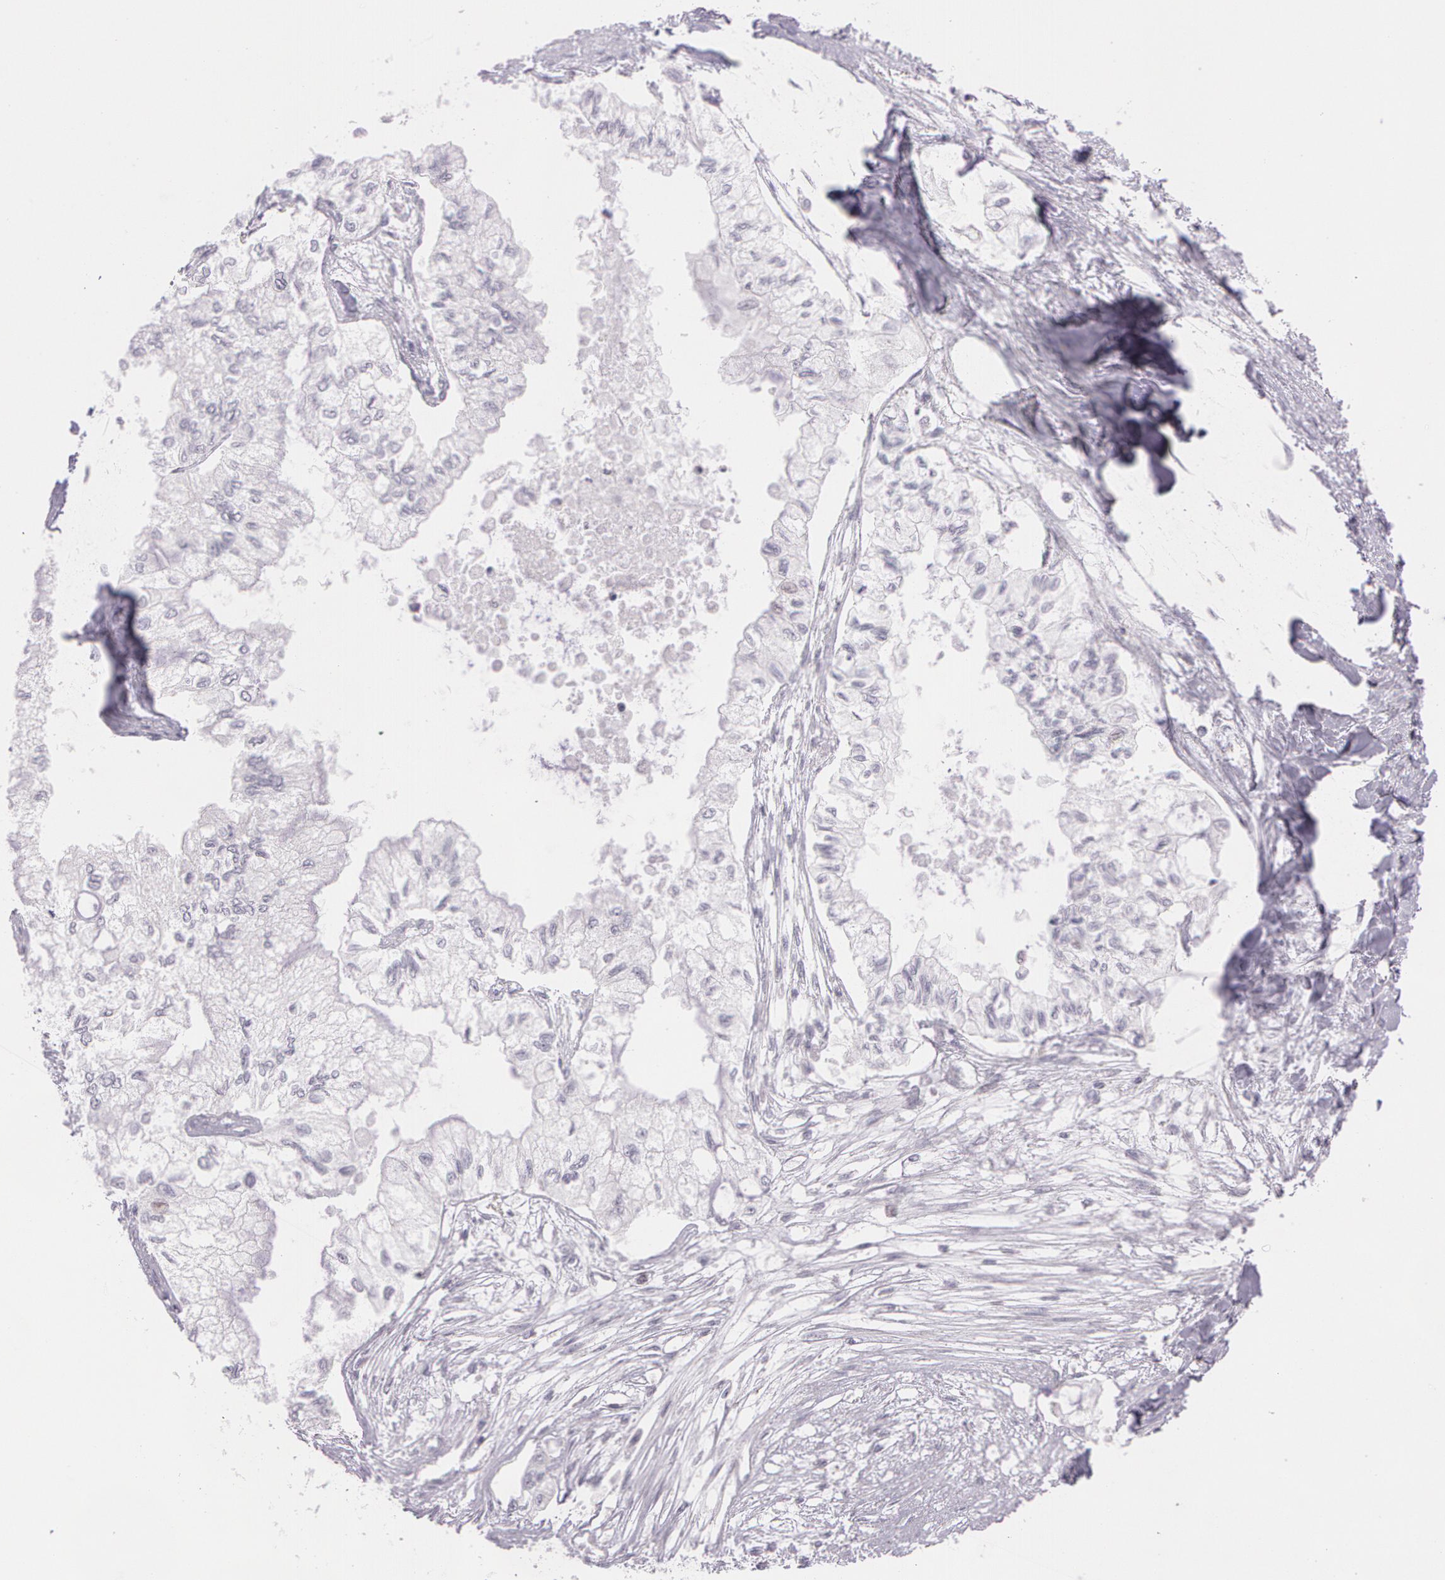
{"staining": {"intensity": "negative", "quantity": "none", "location": "none"}, "tissue": "pancreatic cancer", "cell_type": "Tumor cells", "image_type": "cancer", "snomed": [{"axis": "morphology", "description": "Adenocarcinoma, NOS"}, {"axis": "topography", "description": "Pancreas"}], "caption": "Micrograph shows no significant protein staining in tumor cells of pancreatic cancer (adenocarcinoma).", "gene": "OTC", "patient": {"sex": "male", "age": 79}}